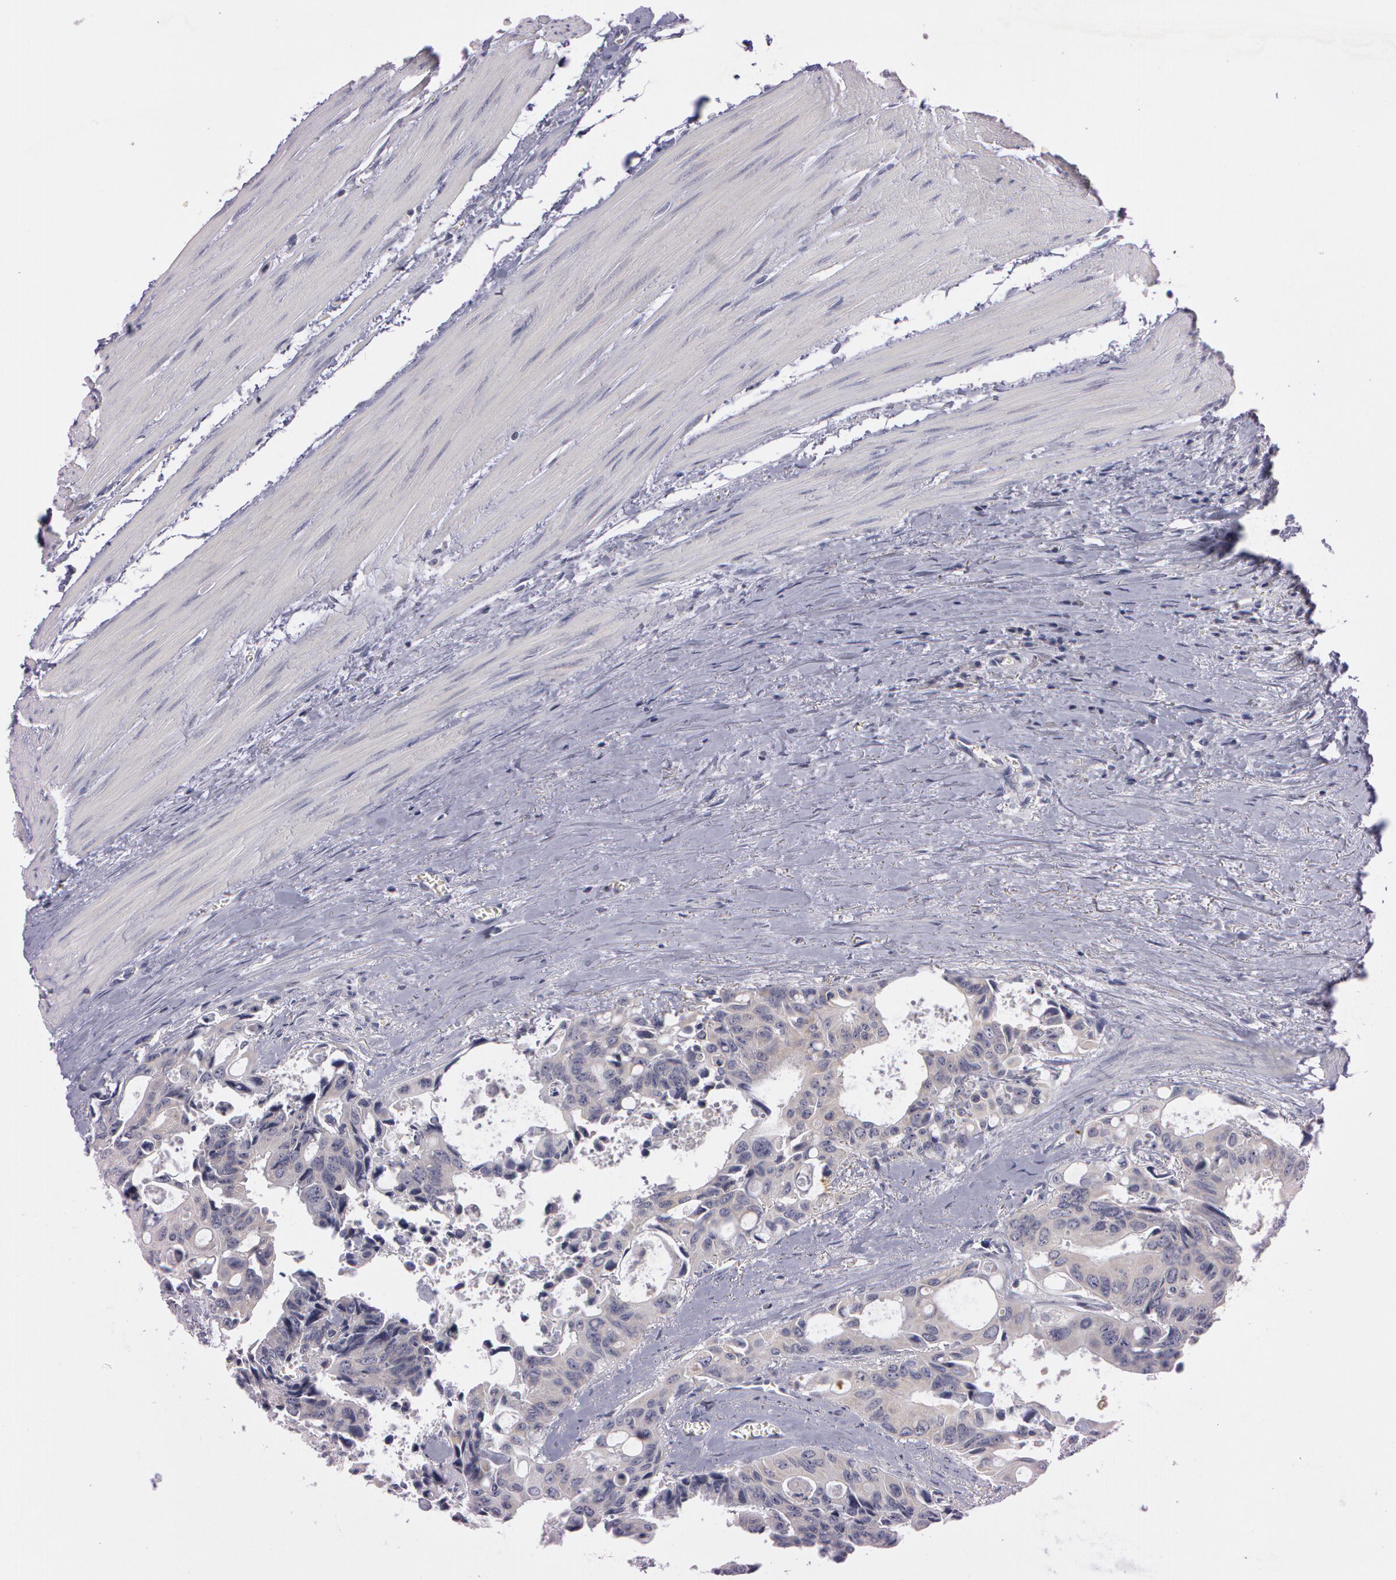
{"staining": {"intensity": "weak", "quantity": "25%-75%", "location": "cytoplasmic/membranous"}, "tissue": "colorectal cancer", "cell_type": "Tumor cells", "image_type": "cancer", "snomed": [{"axis": "morphology", "description": "Adenocarcinoma, NOS"}, {"axis": "topography", "description": "Rectum"}], "caption": "This photomicrograph reveals immunohistochemistry staining of human colorectal cancer, with low weak cytoplasmic/membranous expression in about 25%-75% of tumor cells.", "gene": "MXRA5", "patient": {"sex": "male", "age": 76}}